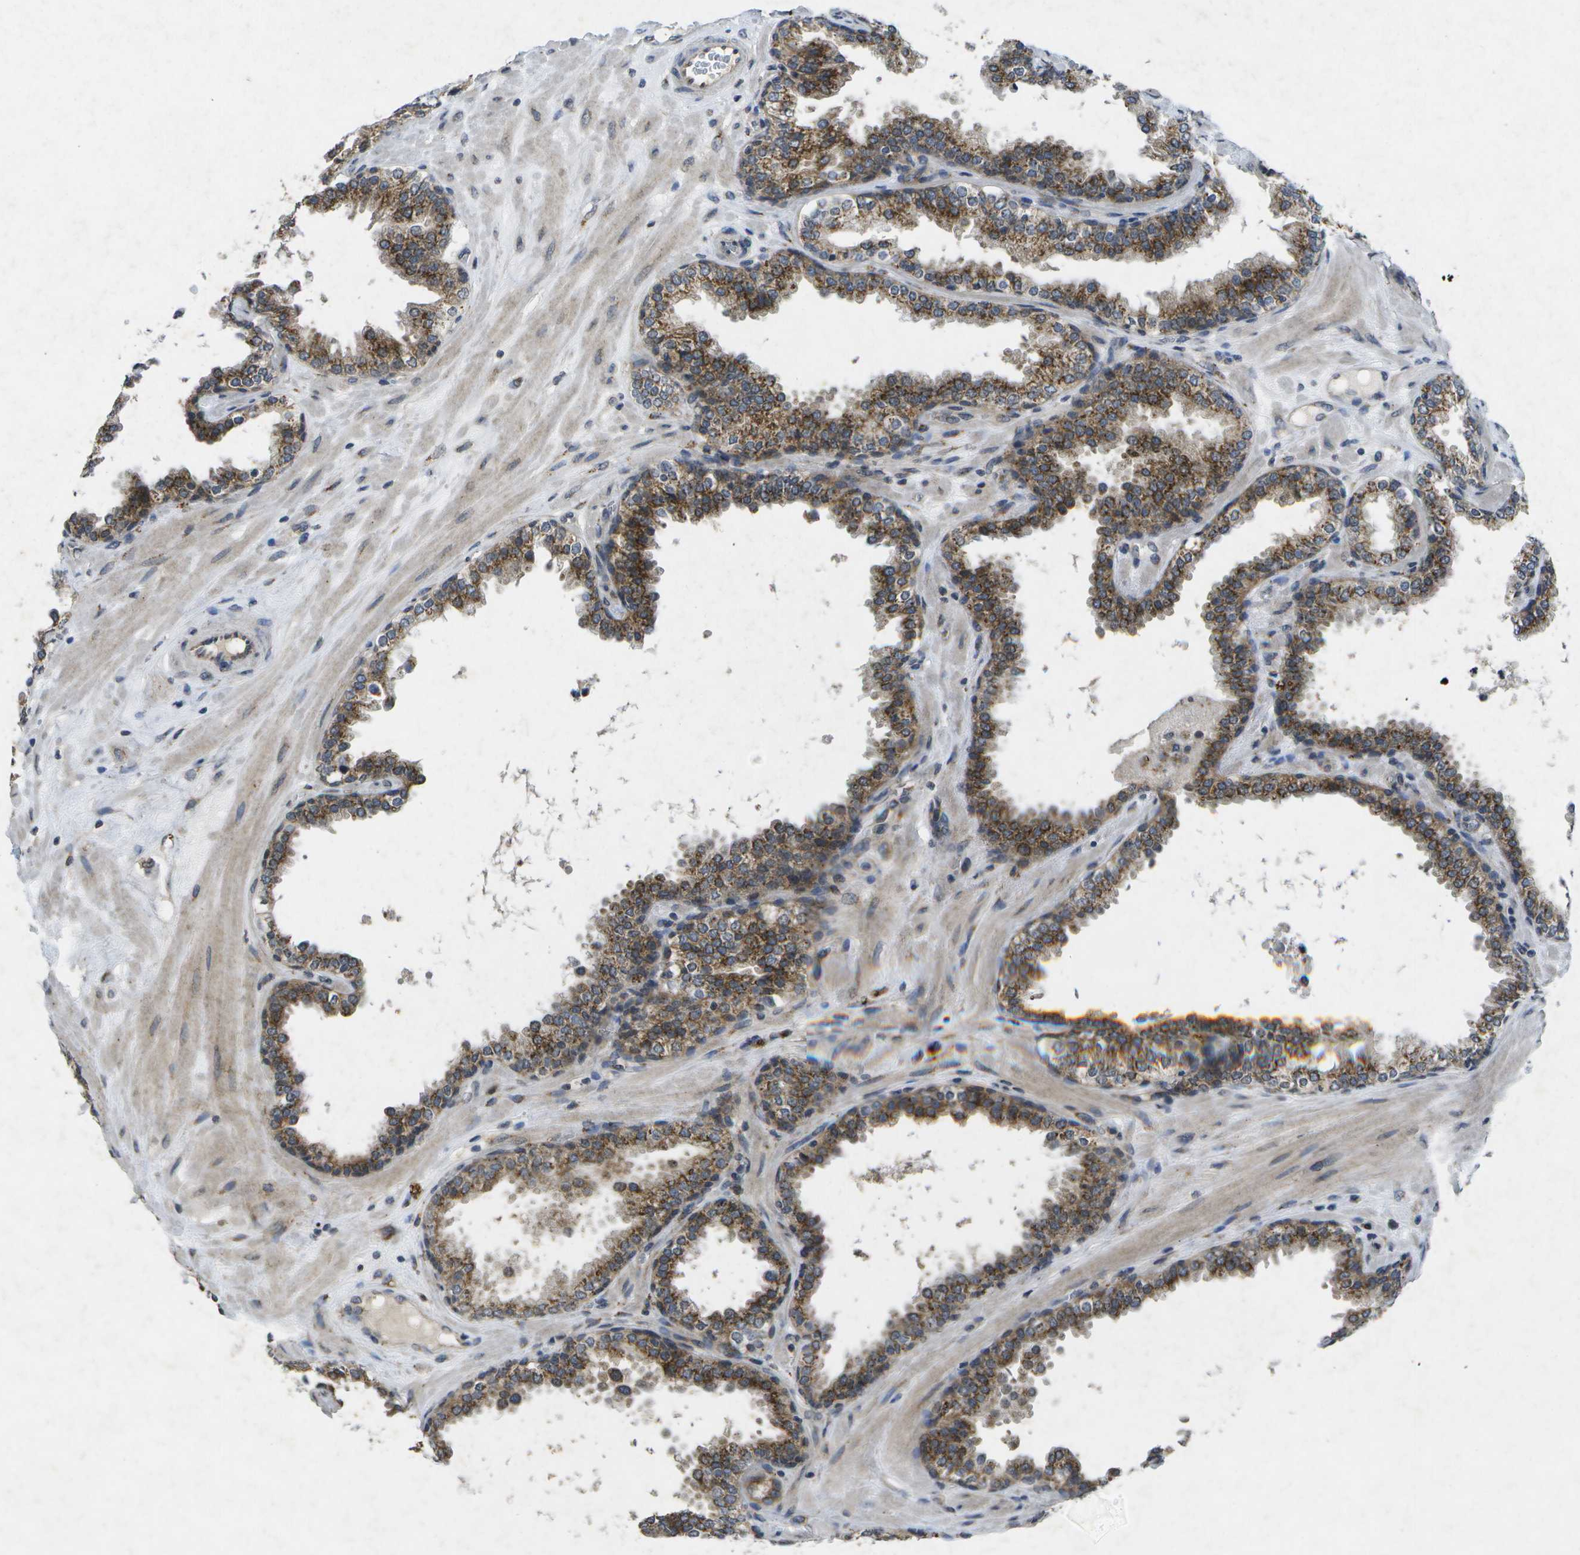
{"staining": {"intensity": "moderate", "quantity": ">75%", "location": "cytoplasmic/membranous"}, "tissue": "prostate", "cell_type": "Glandular cells", "image_type": "normal", "snomed": [{"axis": "morphology", "description": "Normal tissue, NOS"}, {"axis": "topography", "description": "Prostate"}], "caption": "Unremarkable prostate was stained to show a protein in brown. There is medium levels of moderate cytoplasmic/membranous staining in about >75% of glandular cells.", "gene": "KDELR1", "patient": {"sex": "male", "age": 51}}